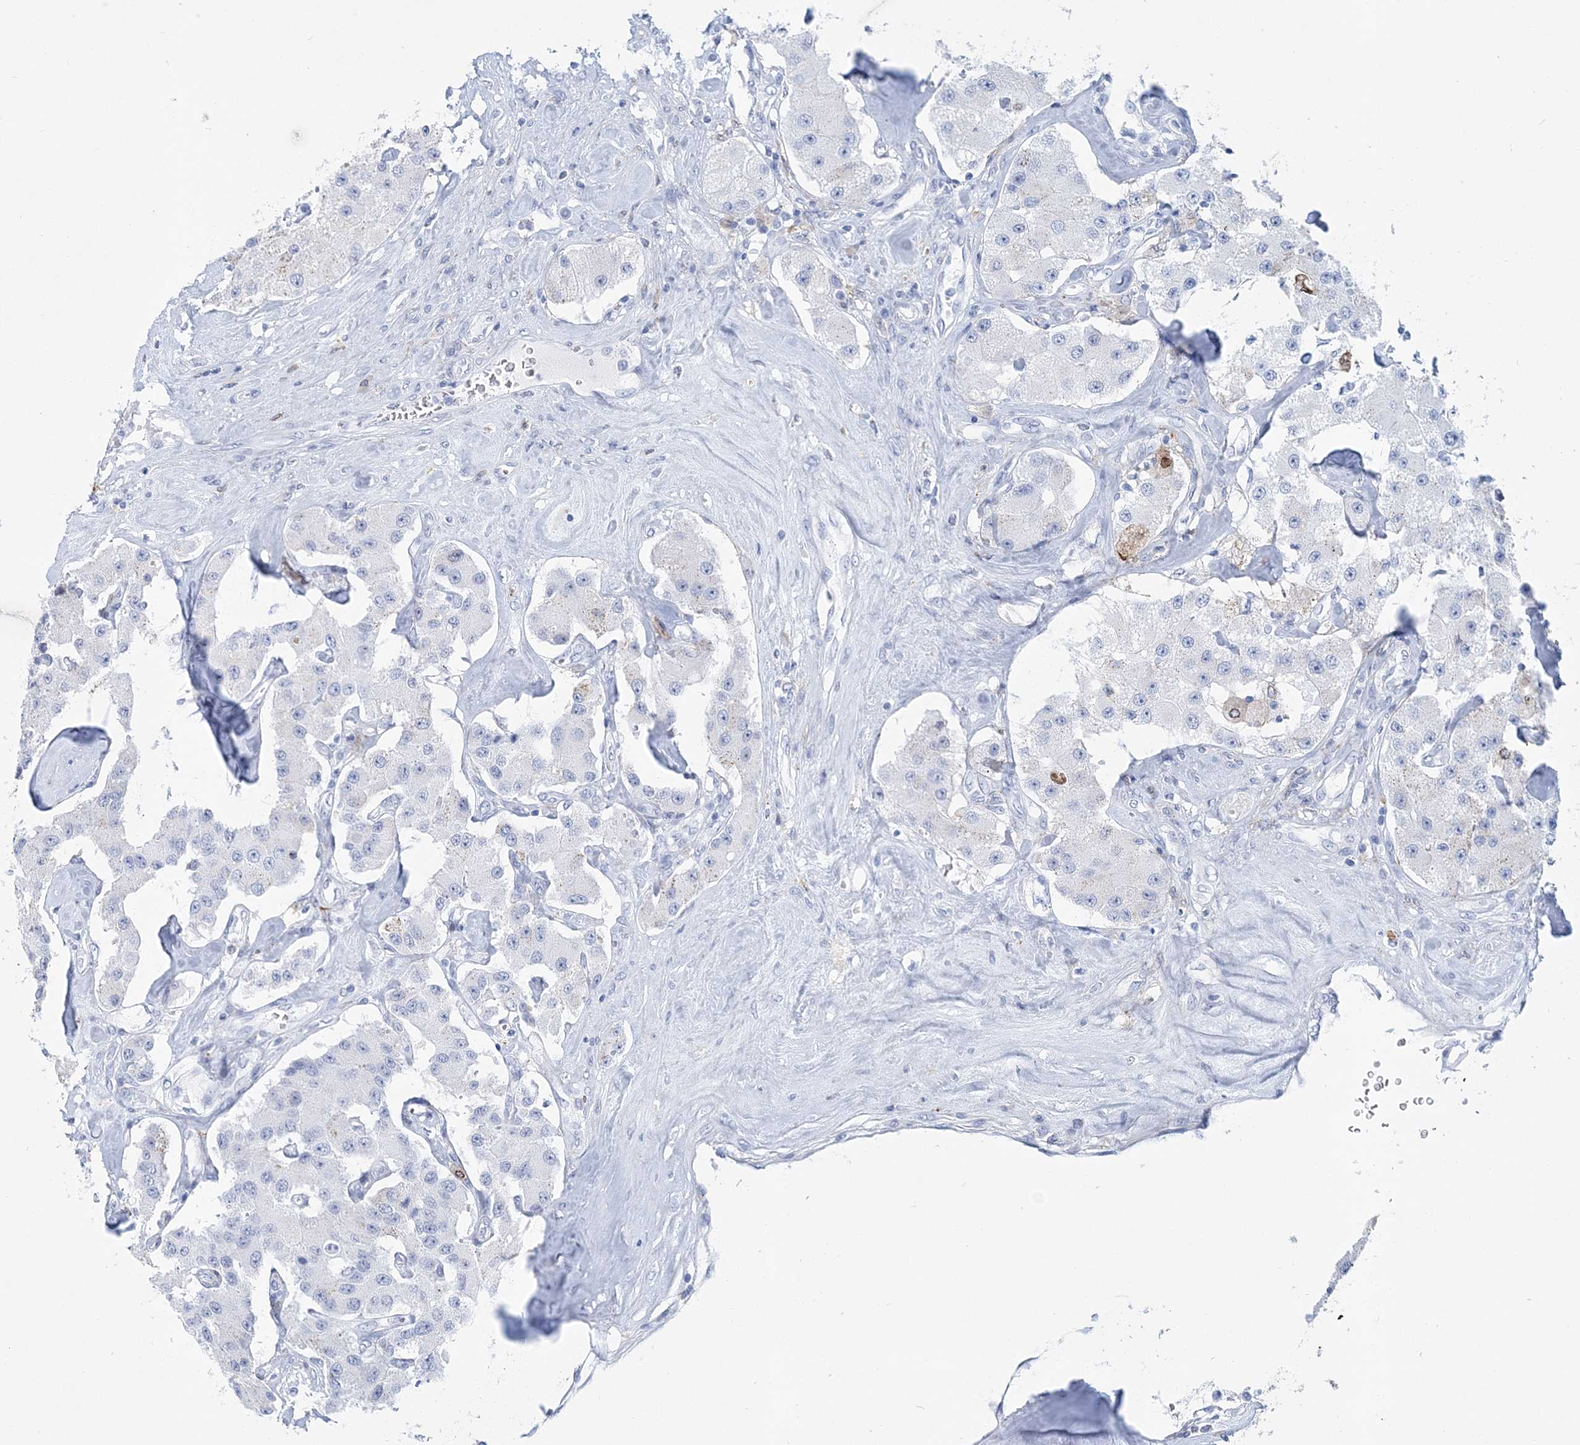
{"staining": {"intensity": "negative", "quantity": "none", "location": "none"}, "tissue": "carcinoid", "cell_type": "Tumor cells", "image_type": "cancer", "snomed": [{"axis": "morphology", "description": "Carcinoid, malignant, NOS"}, {"axis": "topography", "description": "Pancreas"}], "caption": "Protein analysis of carcinoid (malignant) exhibits no significant staining in tumor cells.", "gene": "NKX6-1", "patient": {"sex": "male", "age": 41}}